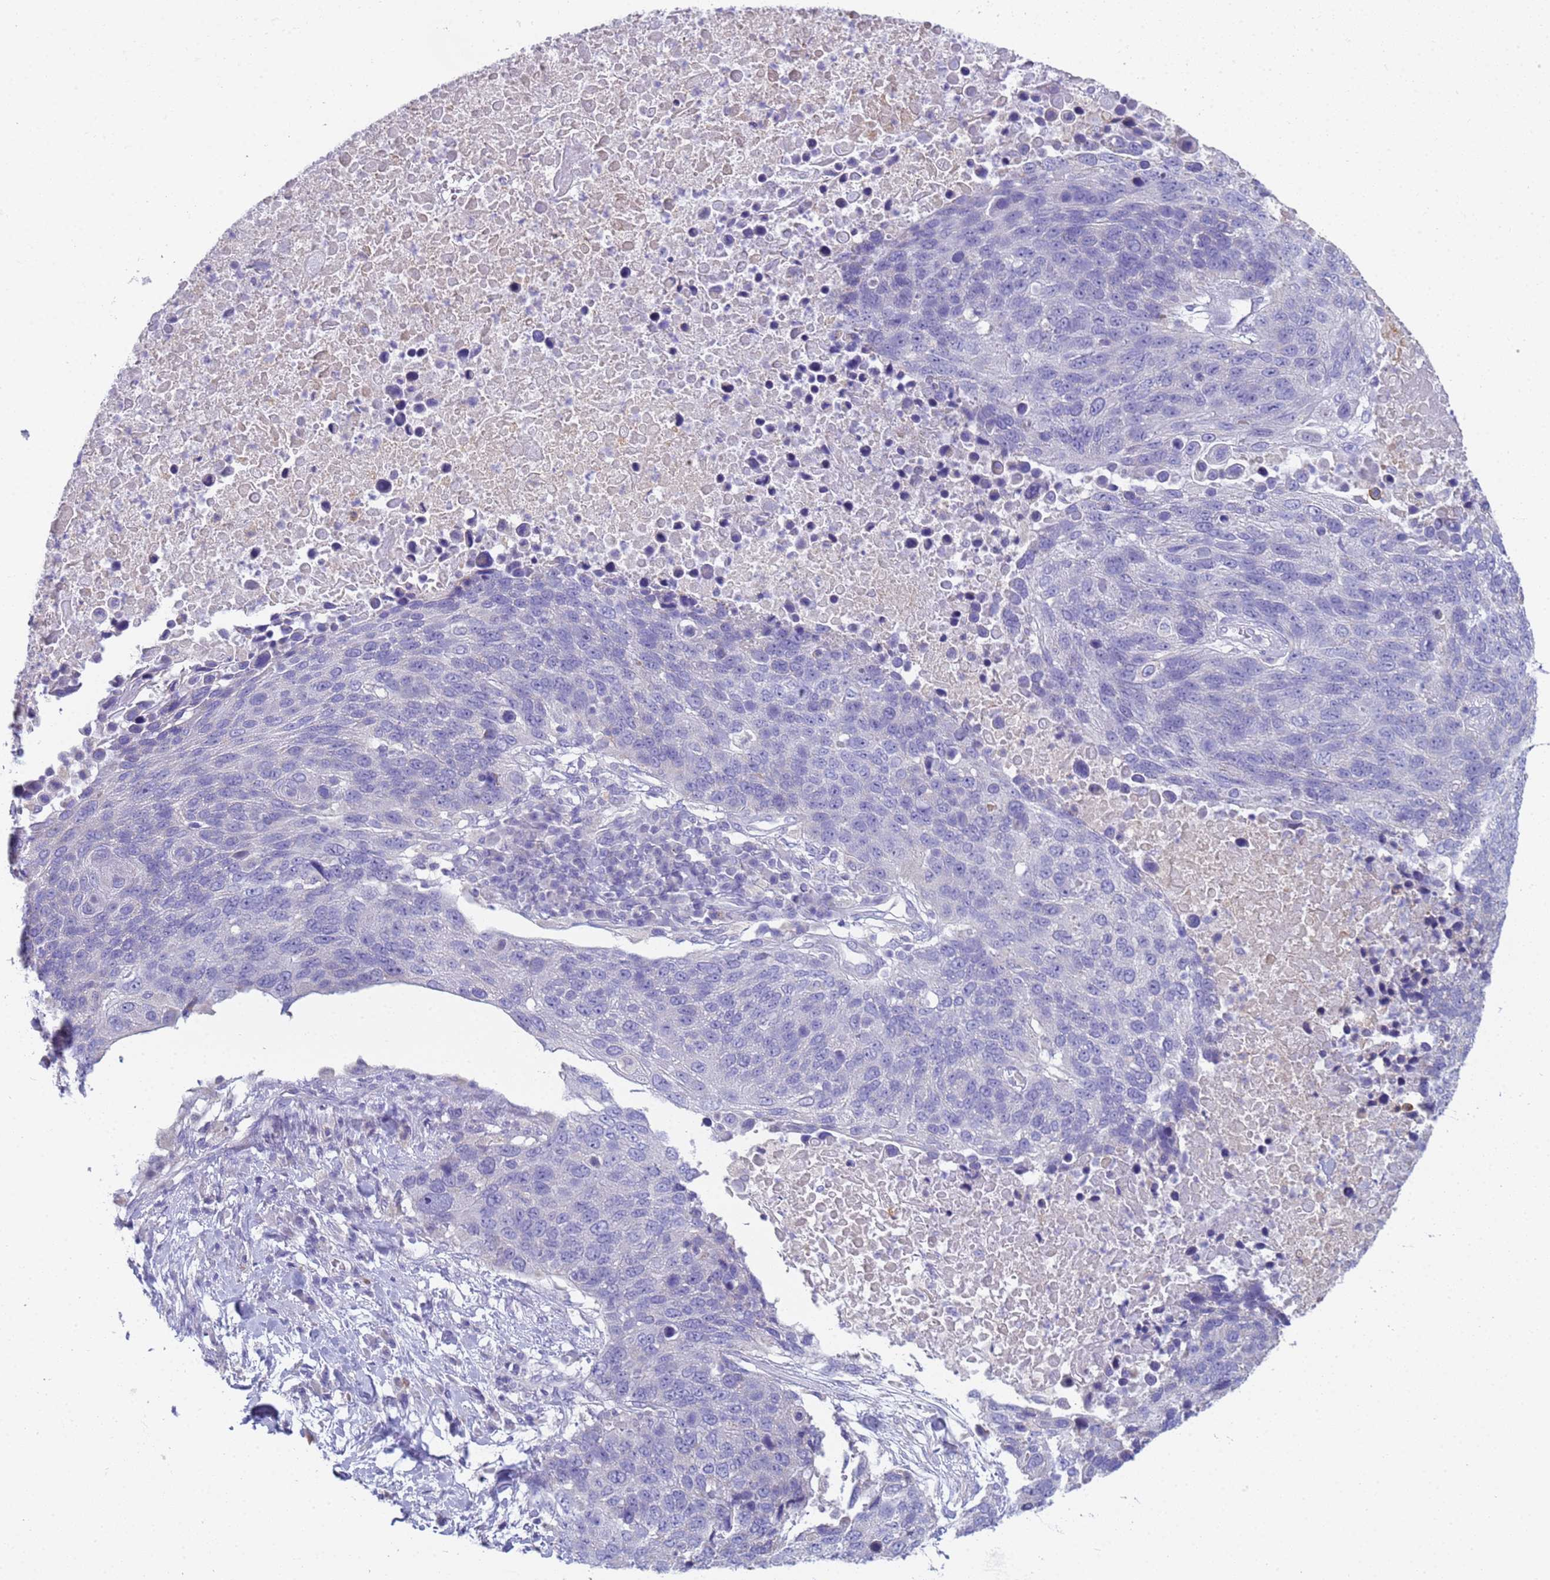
{"staining": {"intensity": "negative", "quantity": "none", "location": "none"}, "tissue": "lung cancer", "cell_type": "Tumor cells", "image_type": "cancer", "snomed": [{"axis": "morphology", "description": "Normal tissue, NOS"}, {"axis": "morphology", "description": "Squamous cell carcinoma, NOS"}, {"axis": "topography", "description": "Lymph node"}, {"axis": "topography", "description": "Lung"}], "caption": "Lung cancer stained for a protein using IHC reveals no expression tumor cells.", "gene": "CR1", "patient": {"sex": "male", "age": 66}}